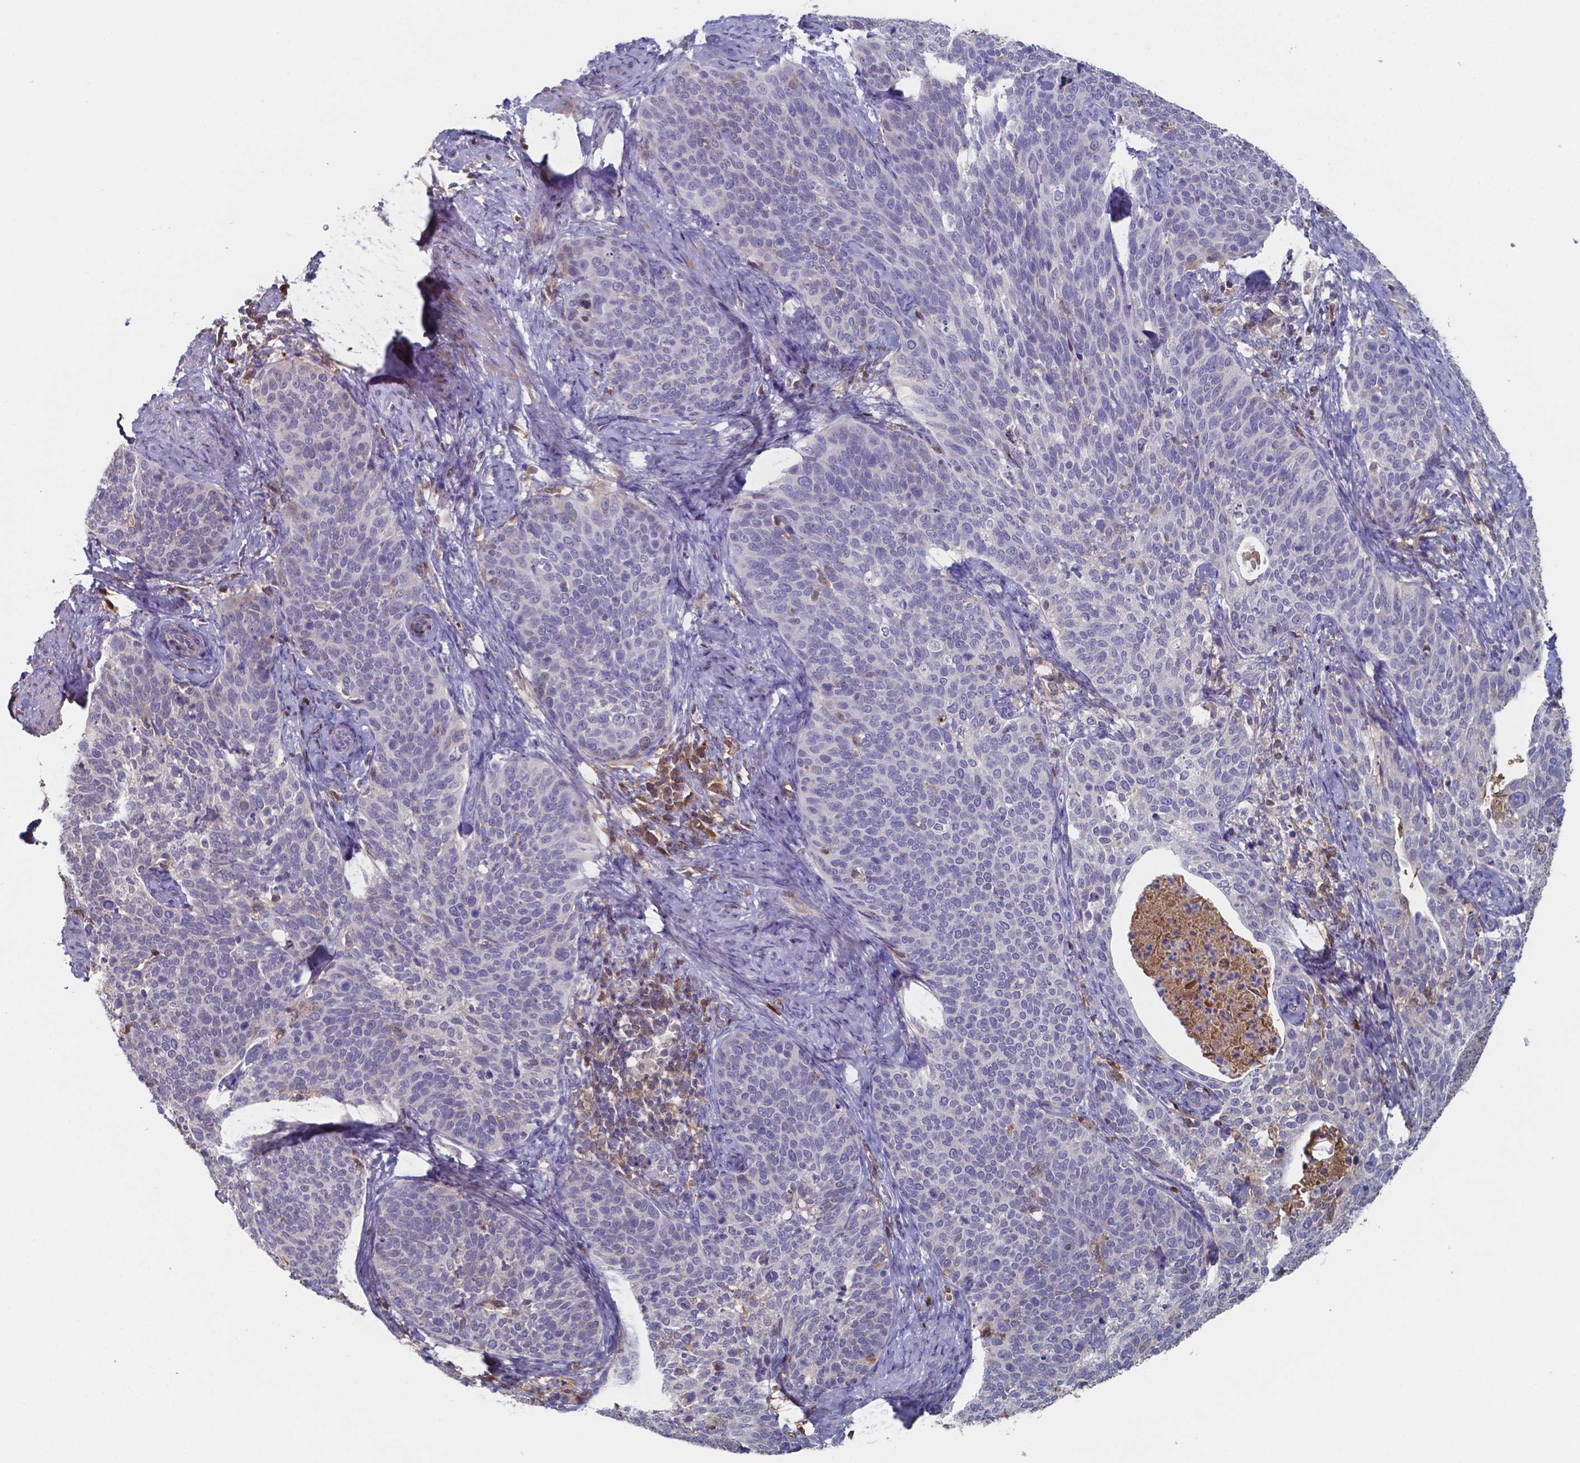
{"staining": {"intensity": "negative", "quantity": "none", "location": "none"}, "tissue": "cervical cancer", "cell_type": "Tumor cells", "image_type": "cancer", "snomed": [{"axis": "morphology", "description": "Squamous cell carcinoma, NOS"}, {"axis": "topography", "description": "Cervix"}], "caption": "IHC of human cervical squamous cell carcinoma reveals no staining in tumor cells.", "gene": "BTBD17", "patient": {"sex": "female", "age": 69}}